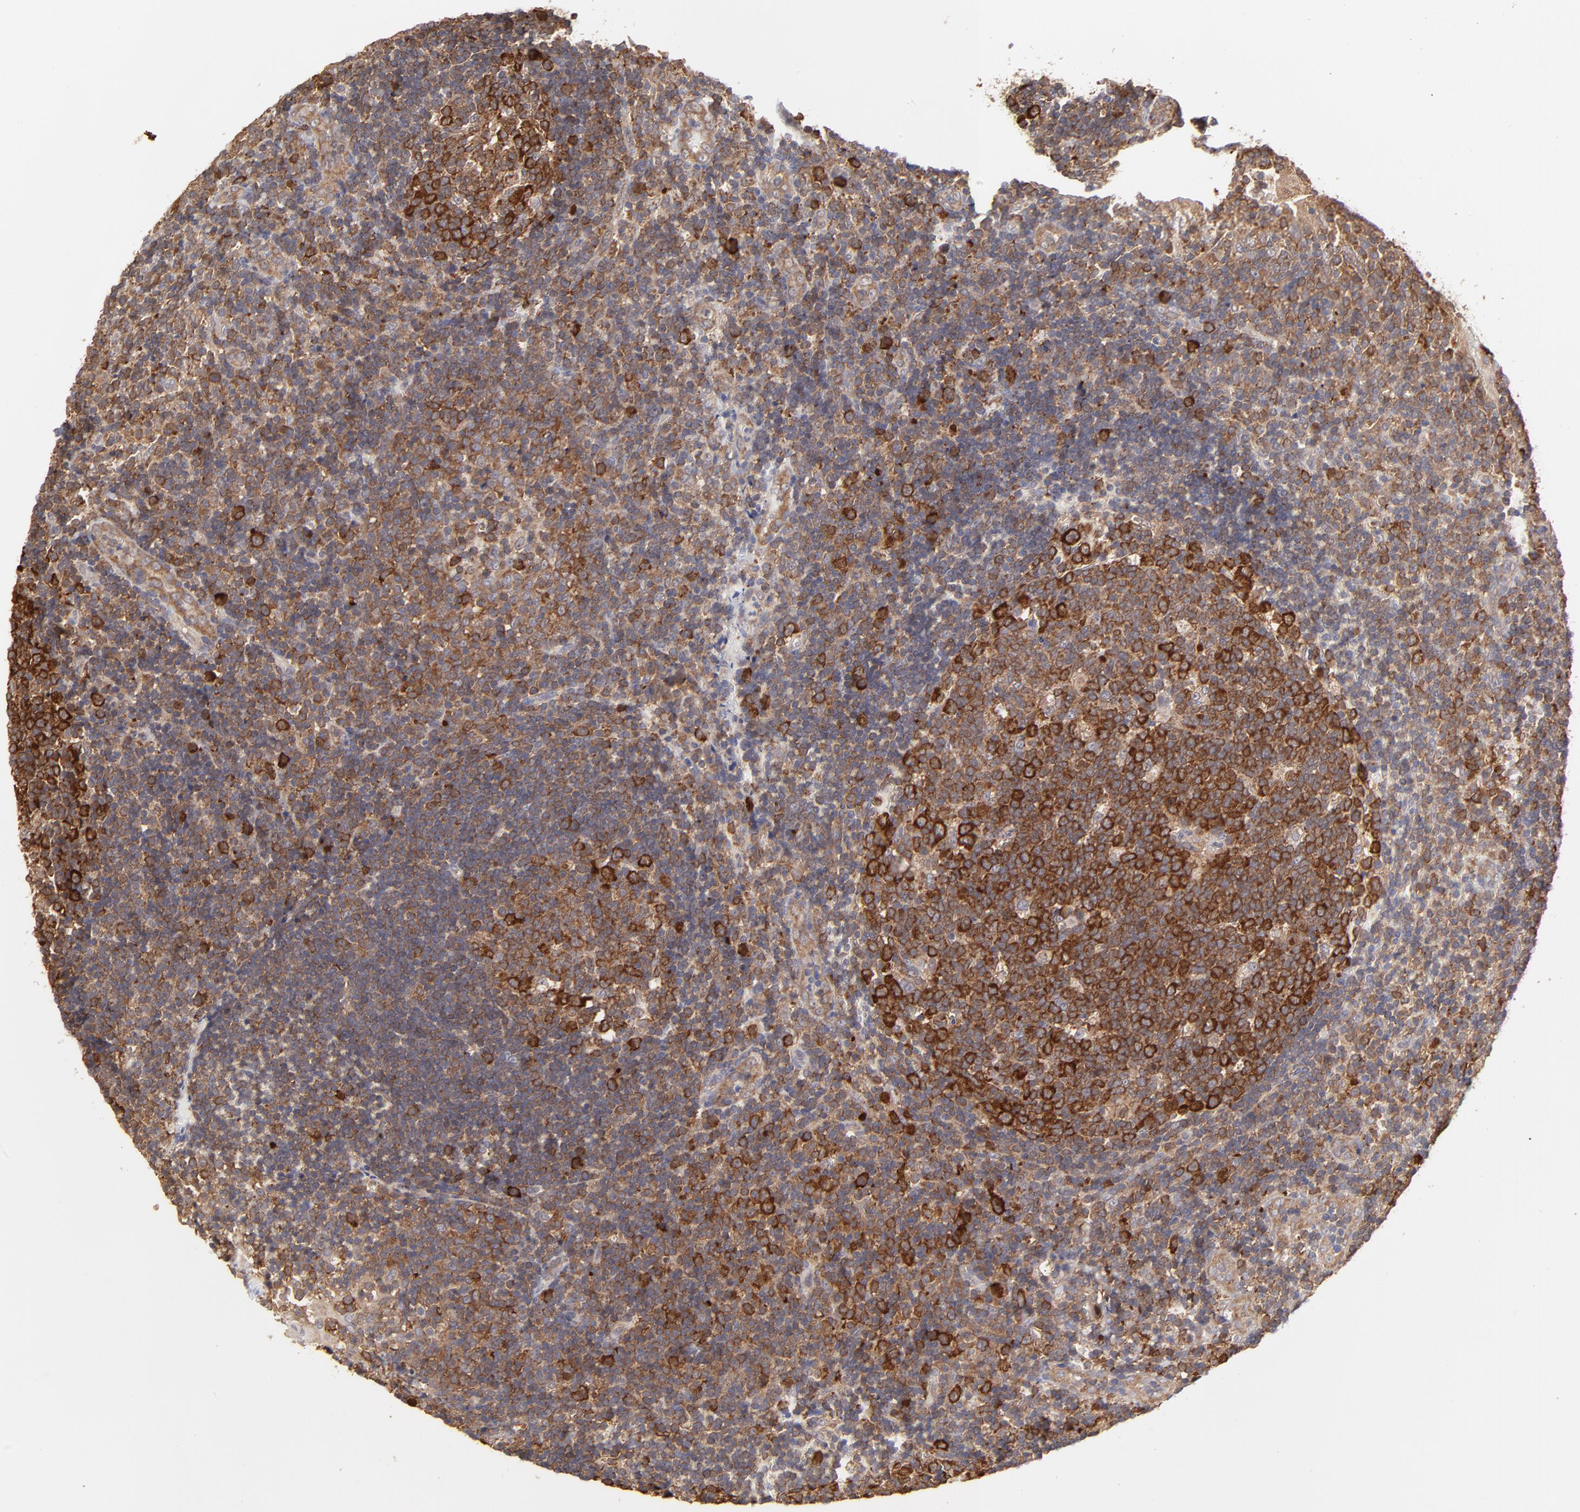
{"staining": {"intensity": "strong", "quantity": ">75%", "location": "cytoplasmic/membranous"}, "tissue": "tonsil", "cell_type": "Germinal center cells", "image_type": "normal", "snomed": [{"axis": "morphology", "description": "Normal tissue, NOS"}, {"axis": "topography", "description": "Tonsil"}], "caption": "The histopathology image reveals staining of benign tonsil, revealing strong cytoplasmic/membranous protein staining (brown color) within germinal center cells.", "gene": "GART", "patient": {"sex": "female", "age": 40}}